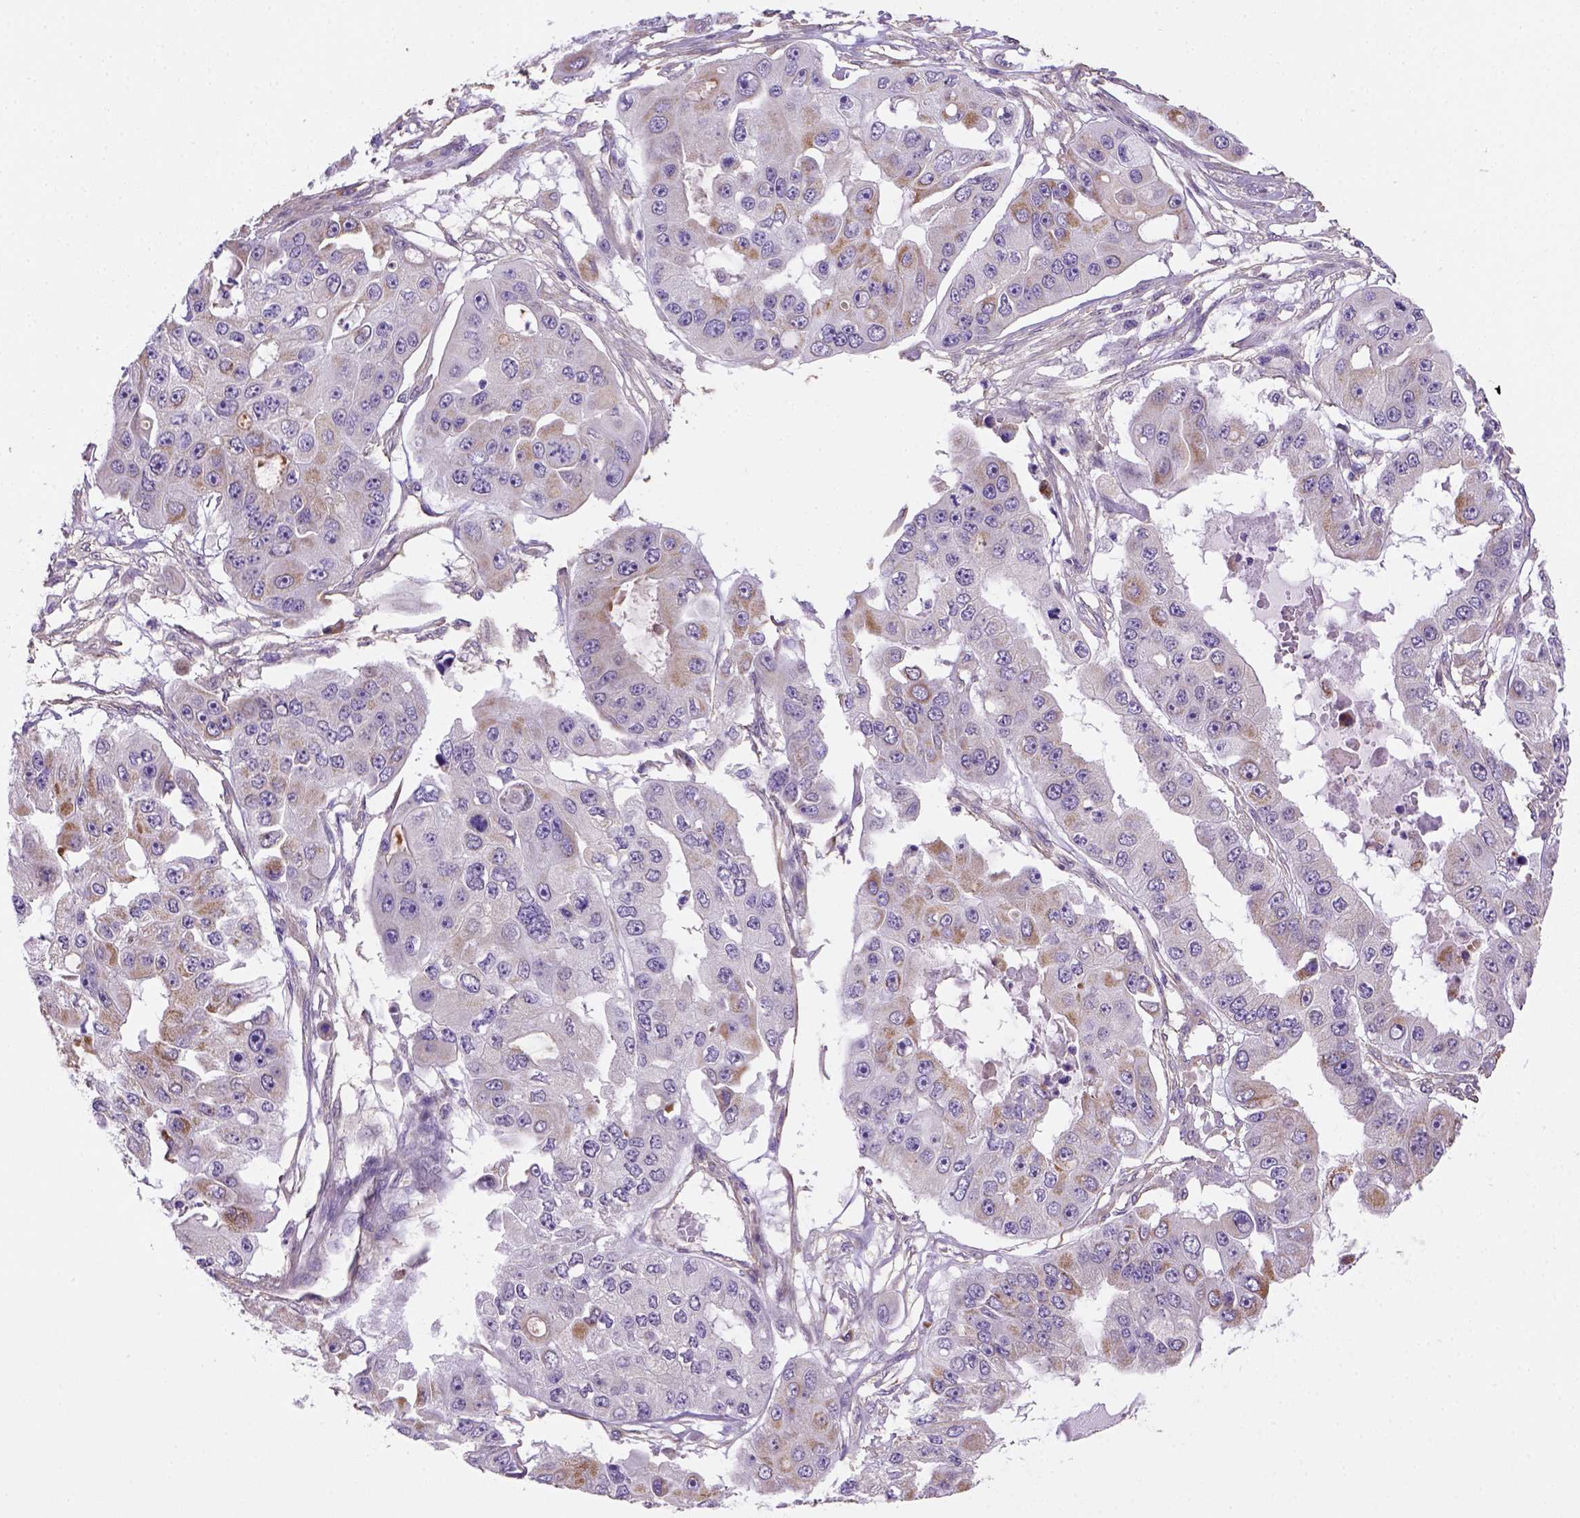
{"staining": {"intensity": "negative", "quantity": "none", "location": "none"}, "tissue": "ovarian cancer", "cell_type": "Tumor cells", "image_type": "cancer", "snomed": [{"axis": "morphology", "description": "Cystadenocarcinoma, serous, NOS"}, {"axis": "topography", "description": "Ovary"}], "caption": "Tumor cells show no significant protein staining in ovarian cancer (serous cystadenocarcinoma).", "gene": "HTRA1", "patient": {"sex": "female", "age": 56}}